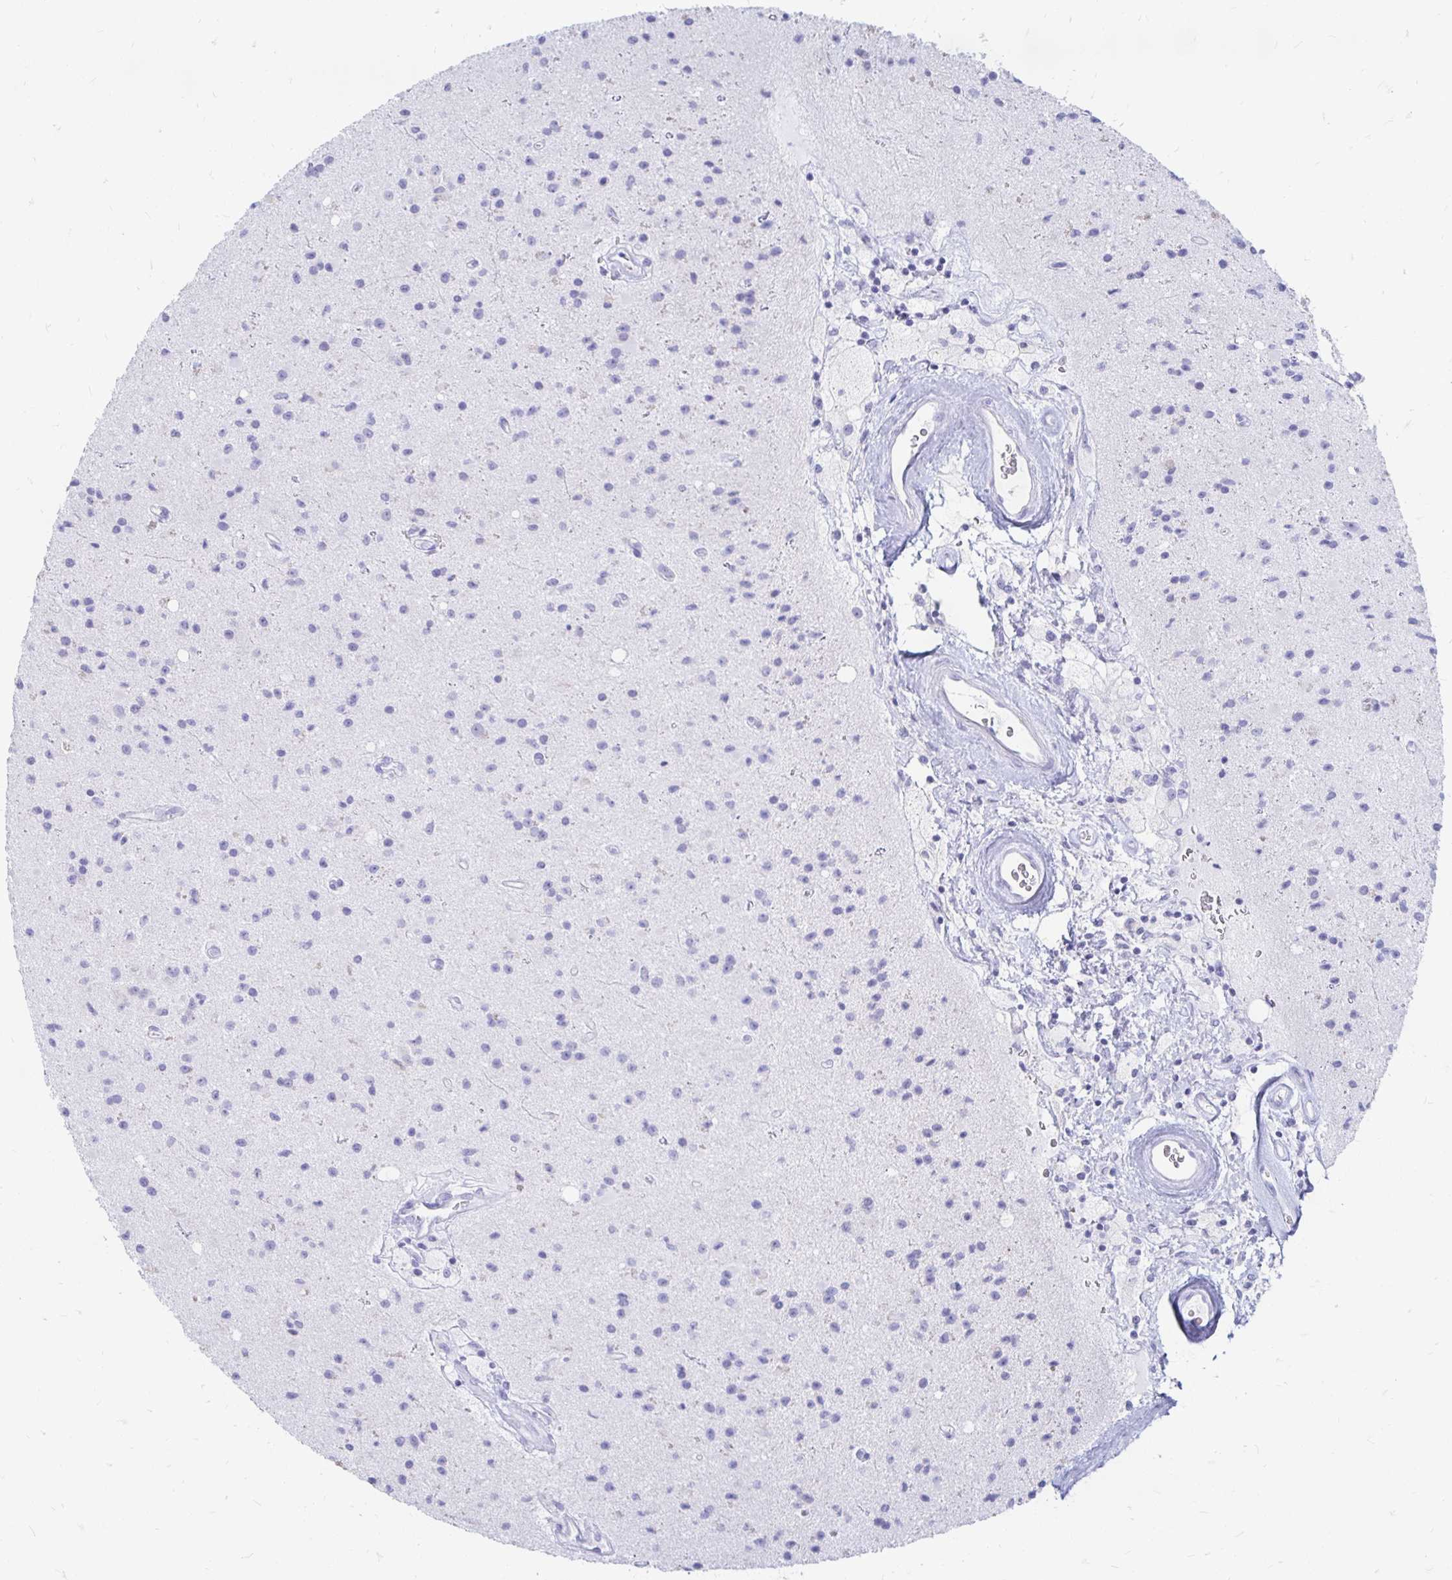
{"staining": {"intensity": "negative", "quantity": "none", "location": "none"}, "tissue": "glioma", "cell_type": "Tumor cells", "image_type": "cancer", "snomed": [{"axis": "morphology", "description": "Glioma, malignant, High grade"}, {"axis": "topography", "description": "Brain"}], "caption": "There is no significant positivity in tumor cells of high-grade glioma (malignant).", "gene": "PEG10", "patient": {"sex": "male", "age": 36}}